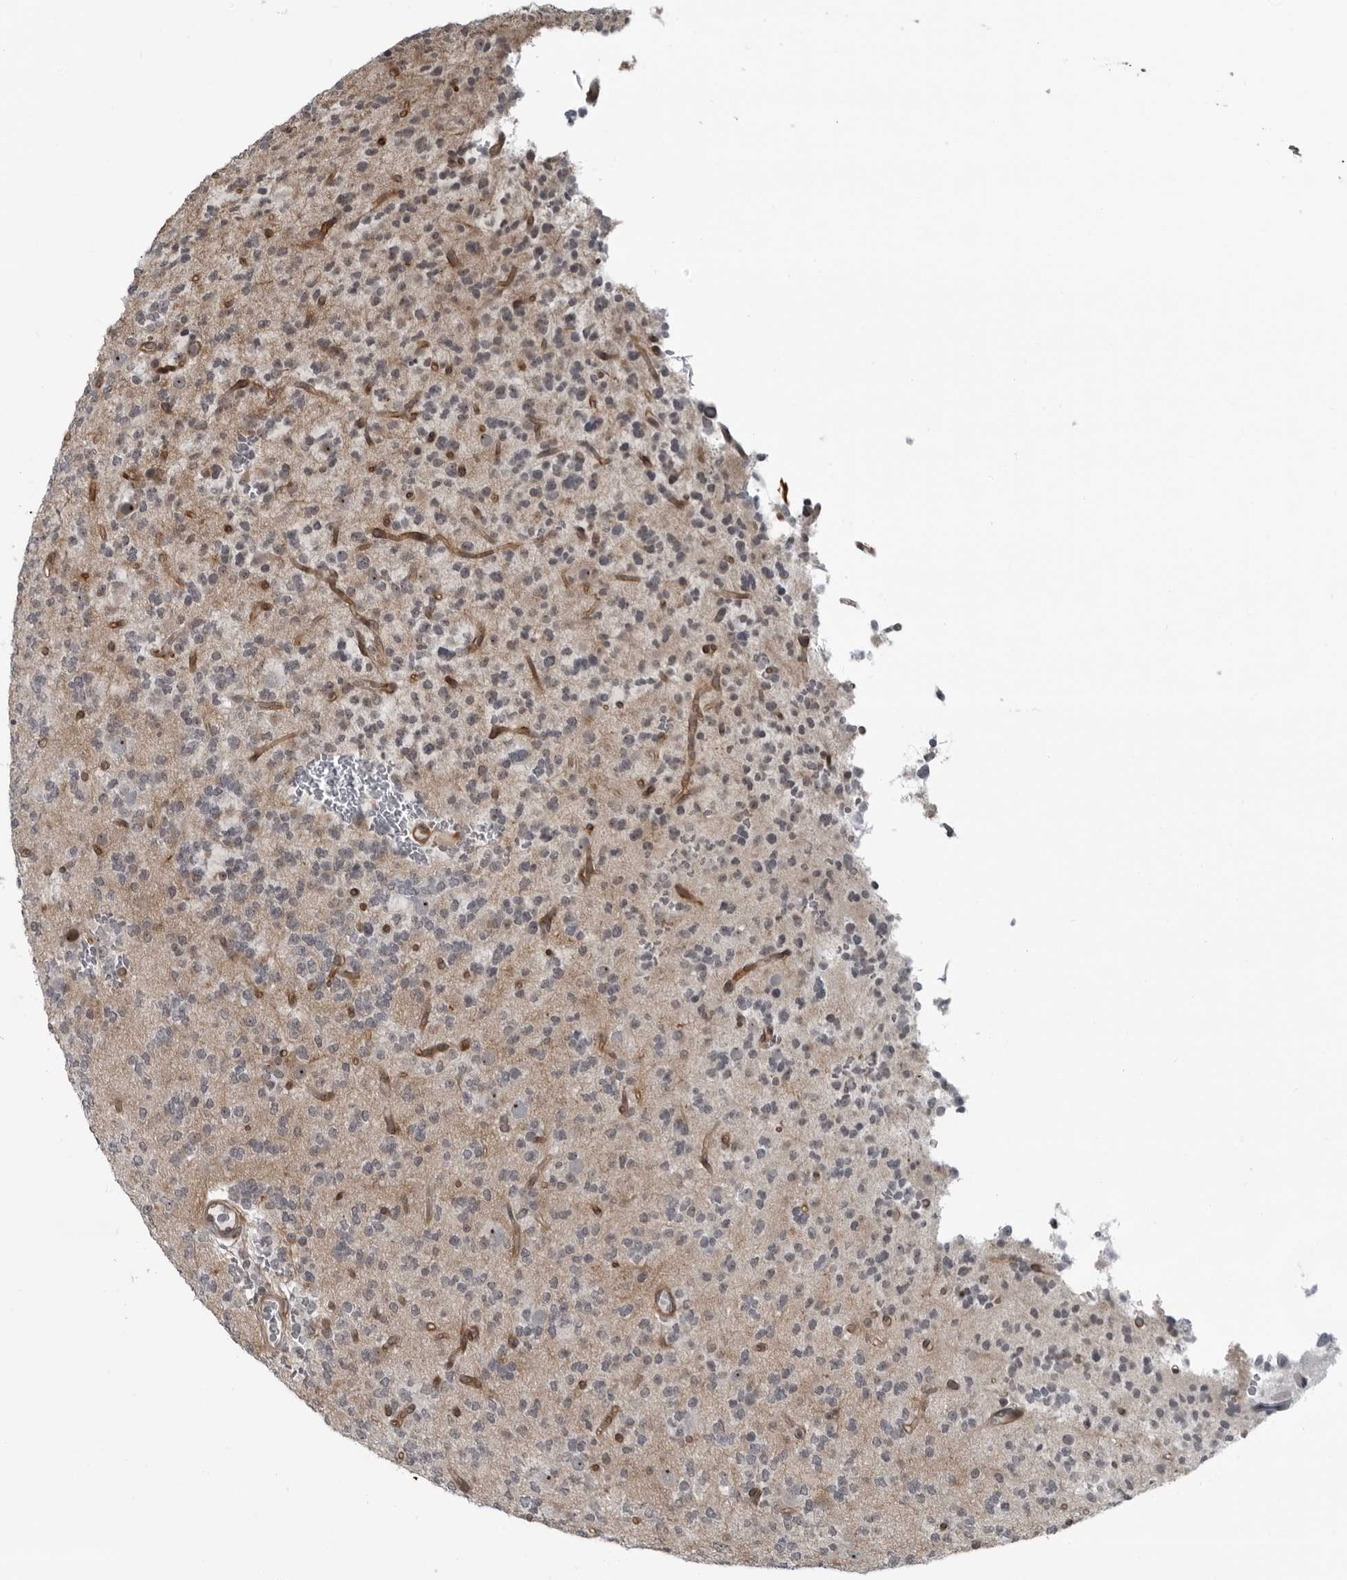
{"staining": {"intensity": "negative", "quantity": "none", "location": "none"}, "tissue": "glioma", "cell_type": "Tumor cells", "image_type": "cancer", "snomed": [{"axis": "morphology", "description": "Glioma, malignant, Low grade"}, {"axis": "topography", "description": "Brain"}], "caption": "Glioma stained for a protein using IHC shows no expression tumor cells.", "gene": "FAM102B", "patient": {"sex": "male", "age": 38}}